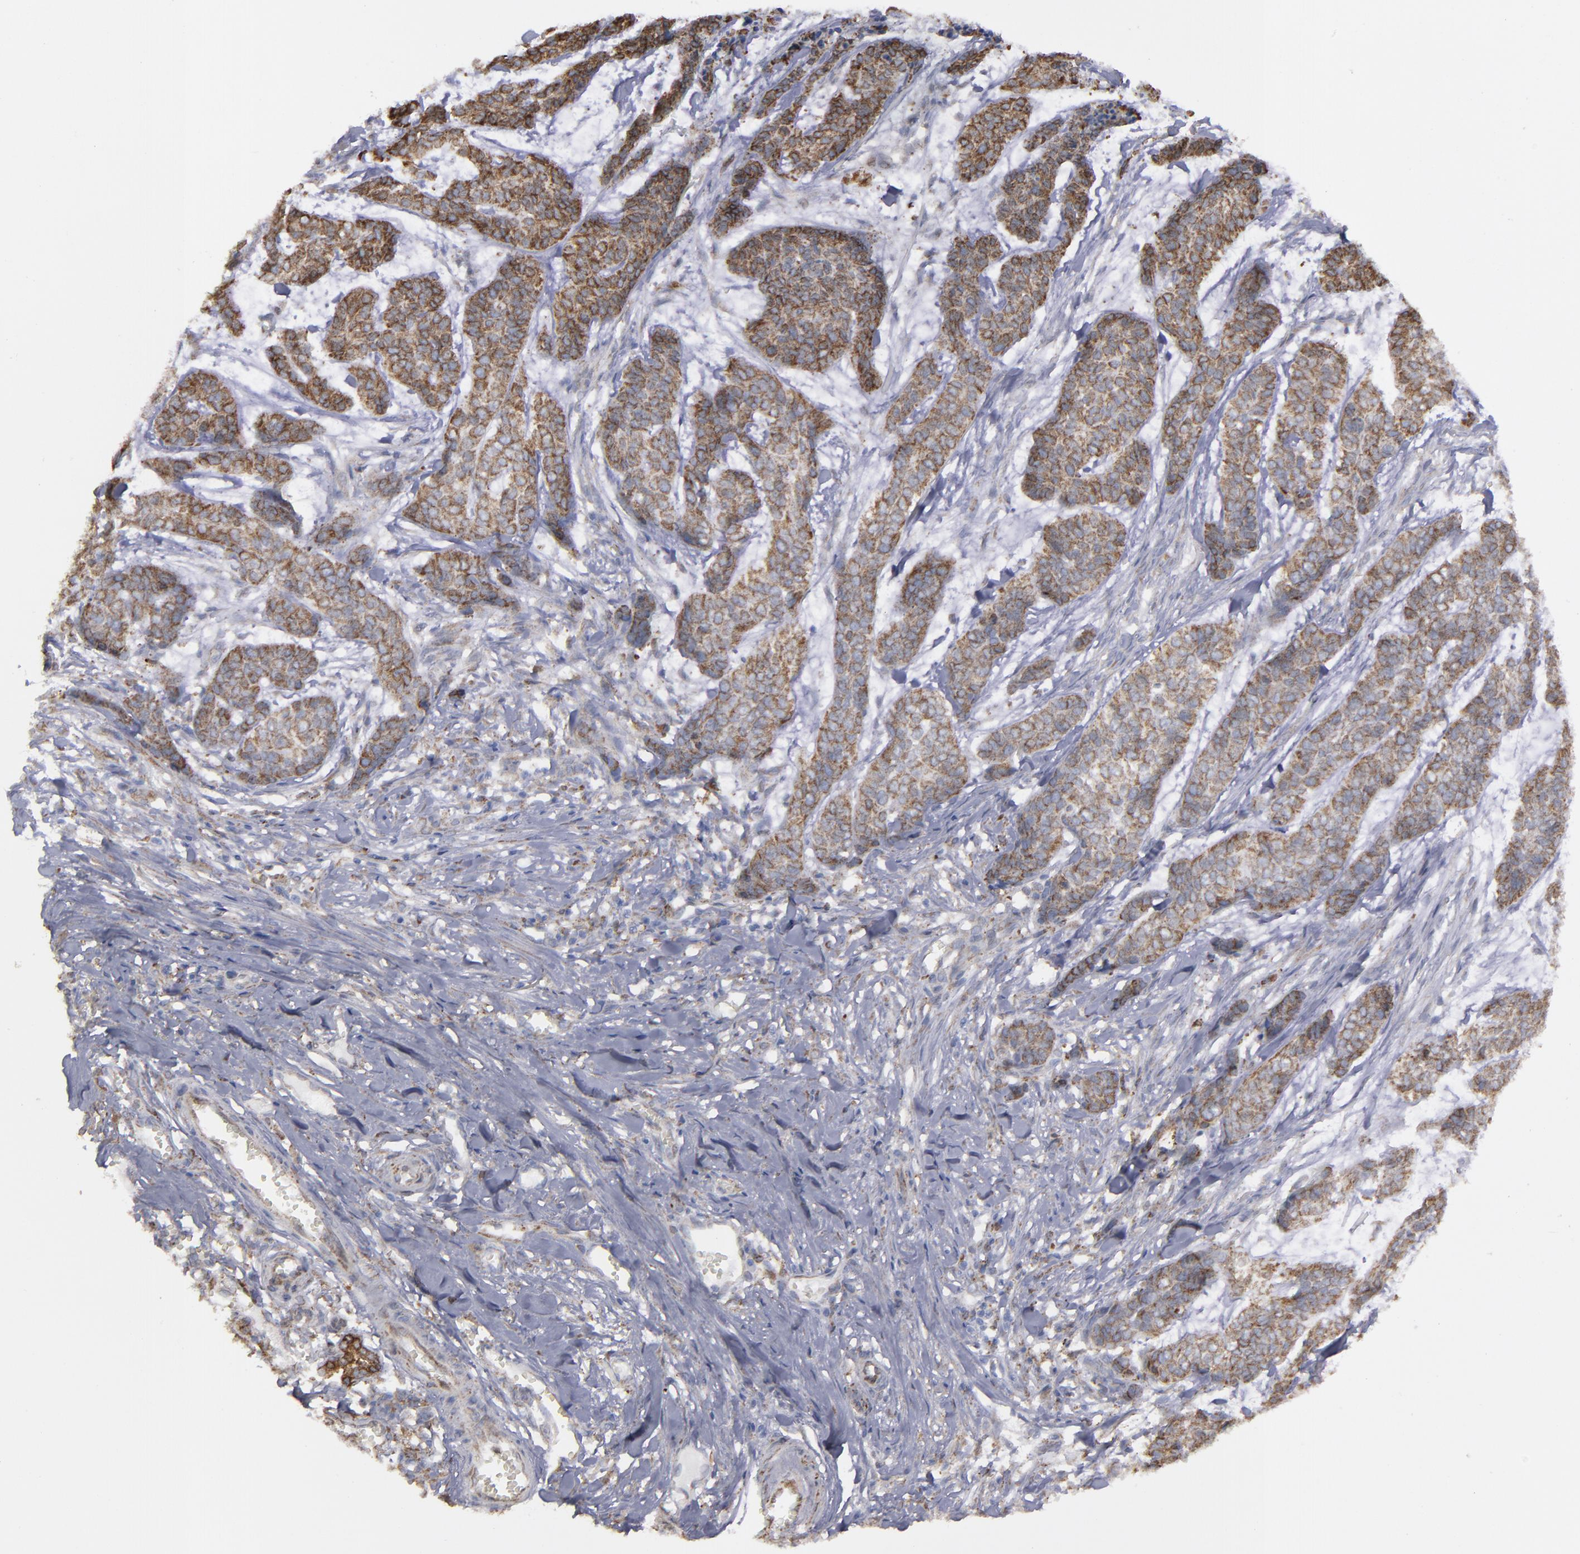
{"staining": {"intensity": "moderate", "quantity": "25%-75%", "location": "cytoplasmic/membranous"}, "tissue": "skin cancer", "cell_type": "Tumor cells", "image_type": "cancer", "snomed": [{"axis": "morphology", "description": "Basal cell carcinoma"}, {"axis": "topography", "description": "Skin"}], "caption": "This image shows immunohistochemistry (IHC) staining of skin basal cell carcinoma, with medium moderate cytoplasmic/membranous positivity in approximately 25%-75% of tumor cells.", "gene": "ERLIN2", "patient": {"sex": "female", "age": 64}}